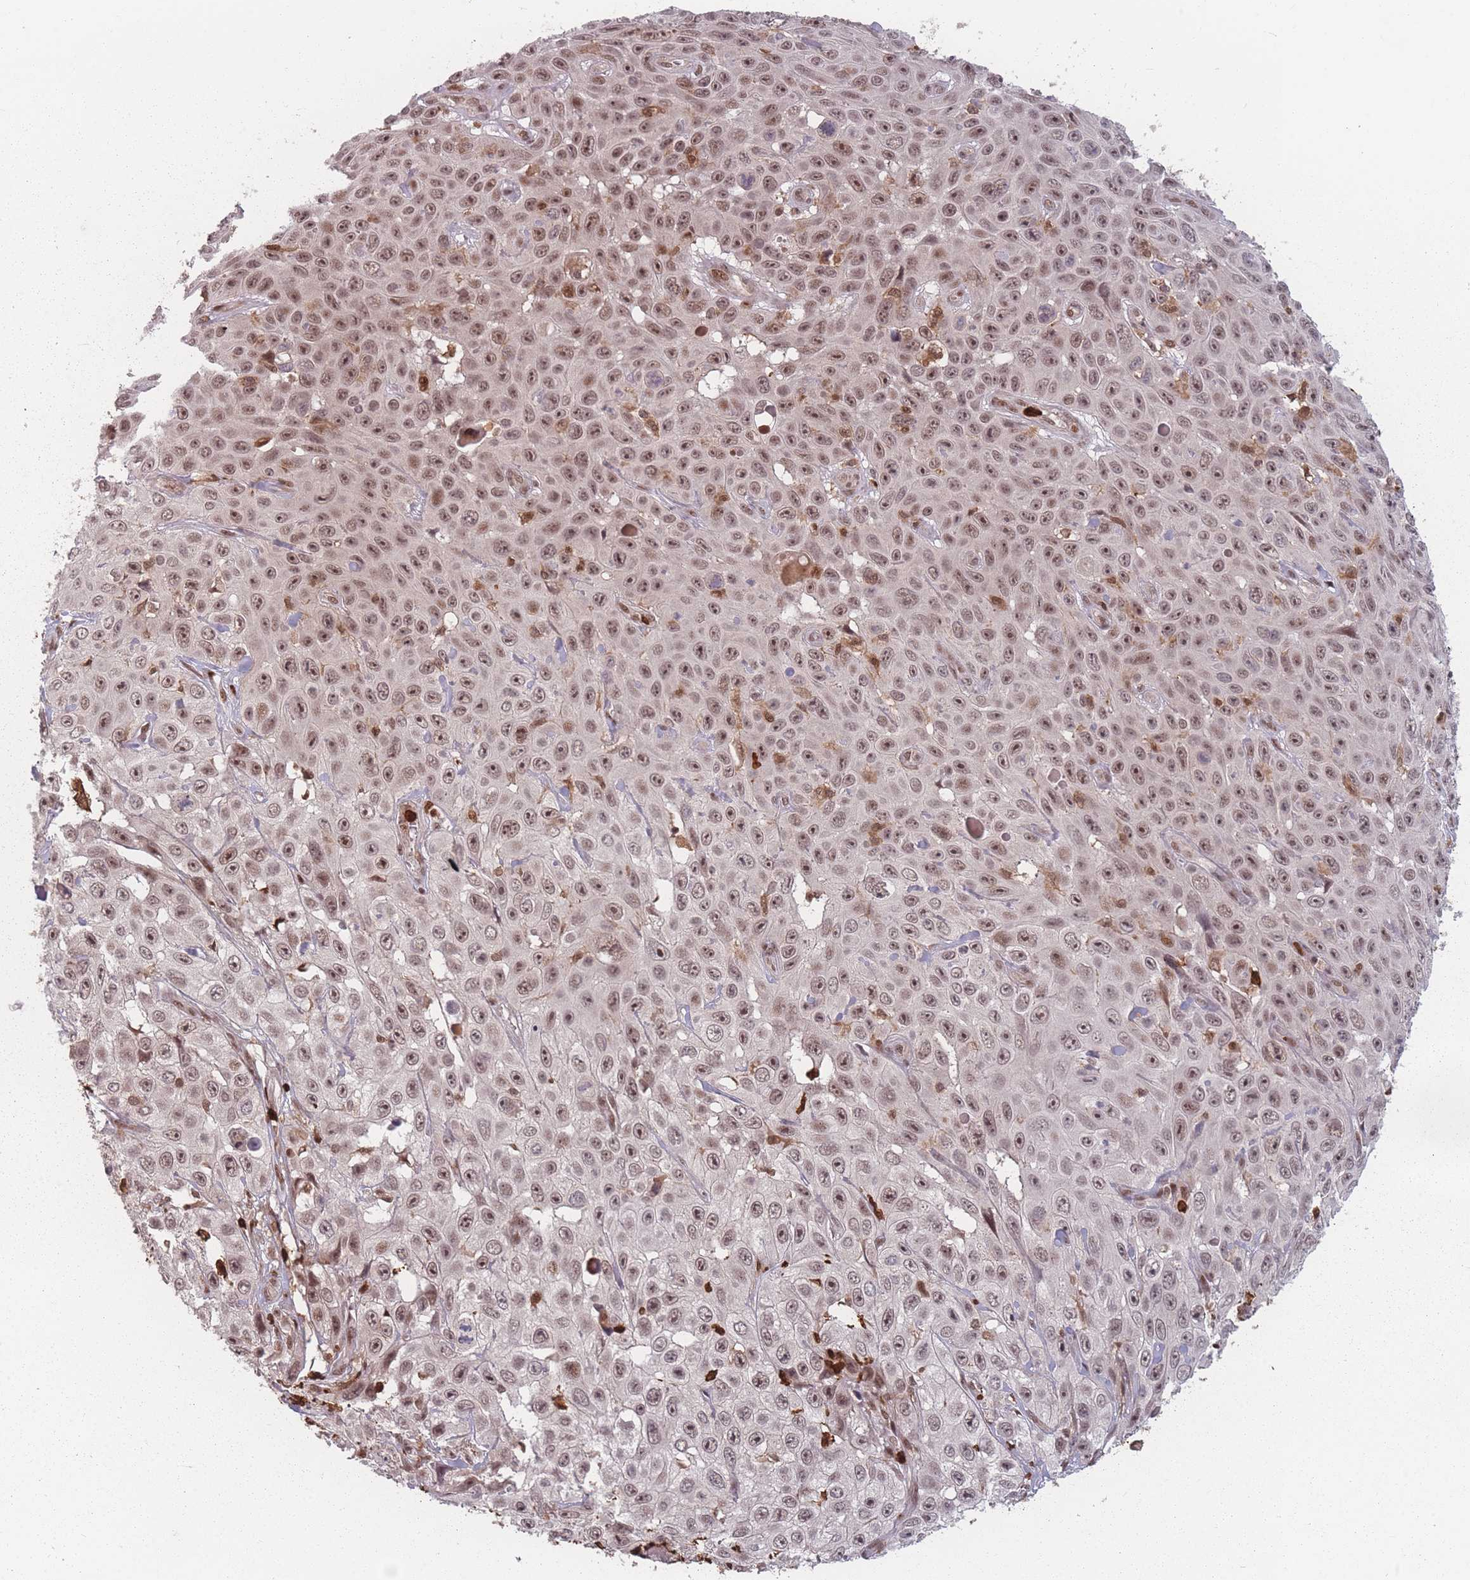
{"staining": {"intensity": "moderate", "quantity": ">75%", "location": "nuclear"}, "tissue": "skin cancer", "cell_type": "Tumor cells", "image_type": "cancer", "snomed": [{"axis": "morphology", "description": "Squamous cell carcinoma, NOS"}, {"axis": "topography", "description": "Skin"}], "caption": "DAB immunohistochemical staining of human squamous cell carcinoma (skin) displays moderate nuclear protein staining in approximately >75% of tumor cells.", "gene": "WDR55", "patient": {"sex": "male", "age": 82}}